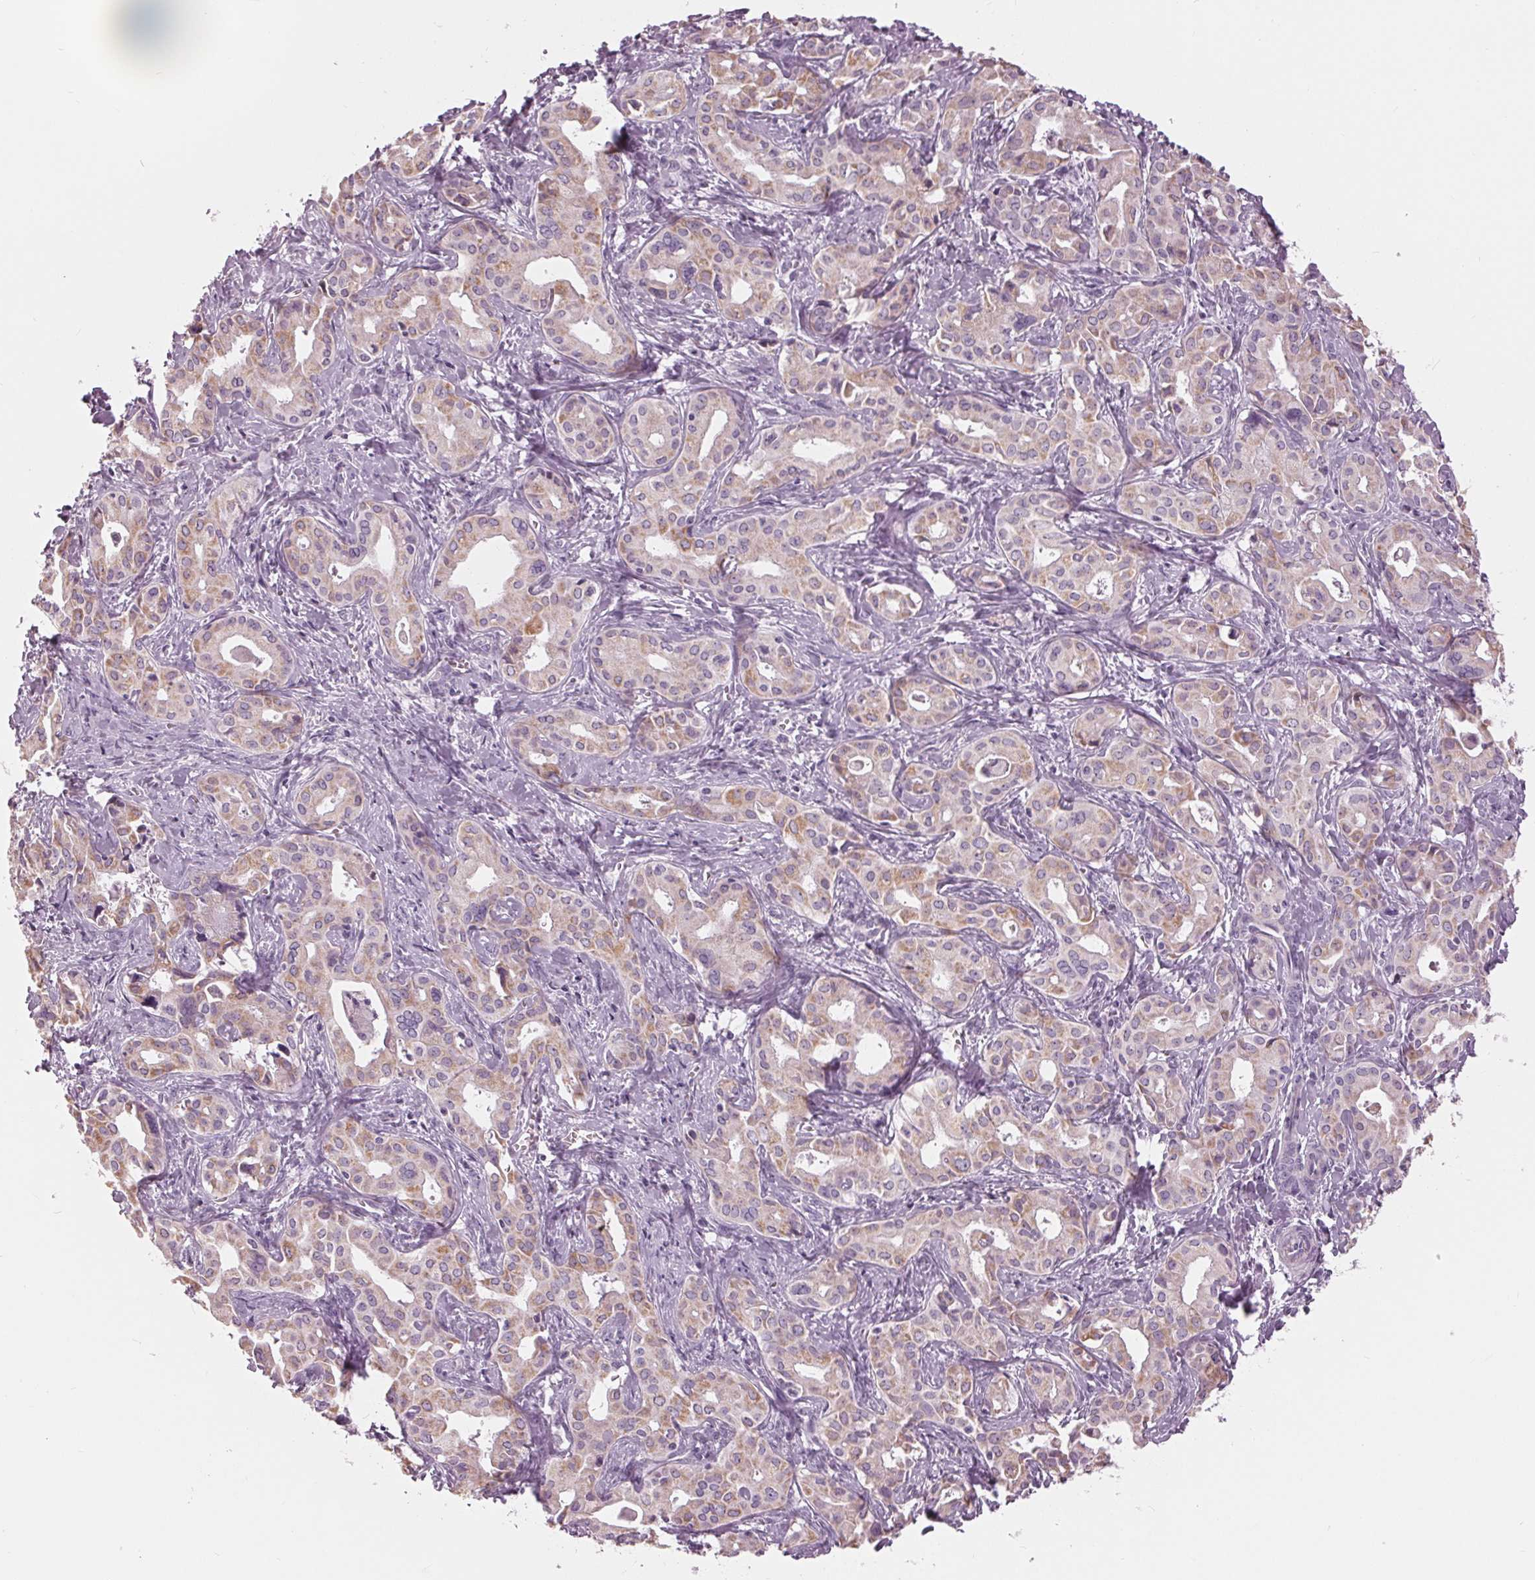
{"staining": {"intensity": "weak", "quantity": "25%-75%", "location": "cytoplasmic/membranous"}, "tissue": "liver cancer", "cell_type": "Tumor cells", "image_type": "cancer", "snomed": [{"axis": "morphology", "description": "Cholangiocarcinoma"}, {"axis": "topography", "description": "Liver"}], "caption": "Weak cytoplasmic/membranous protein positivity is present in about 25%-75% of tumor cells in liver cholangiocarcinoma.", "gene": "SAMD4A", "patient": {"sex": "female", "age": 65}}